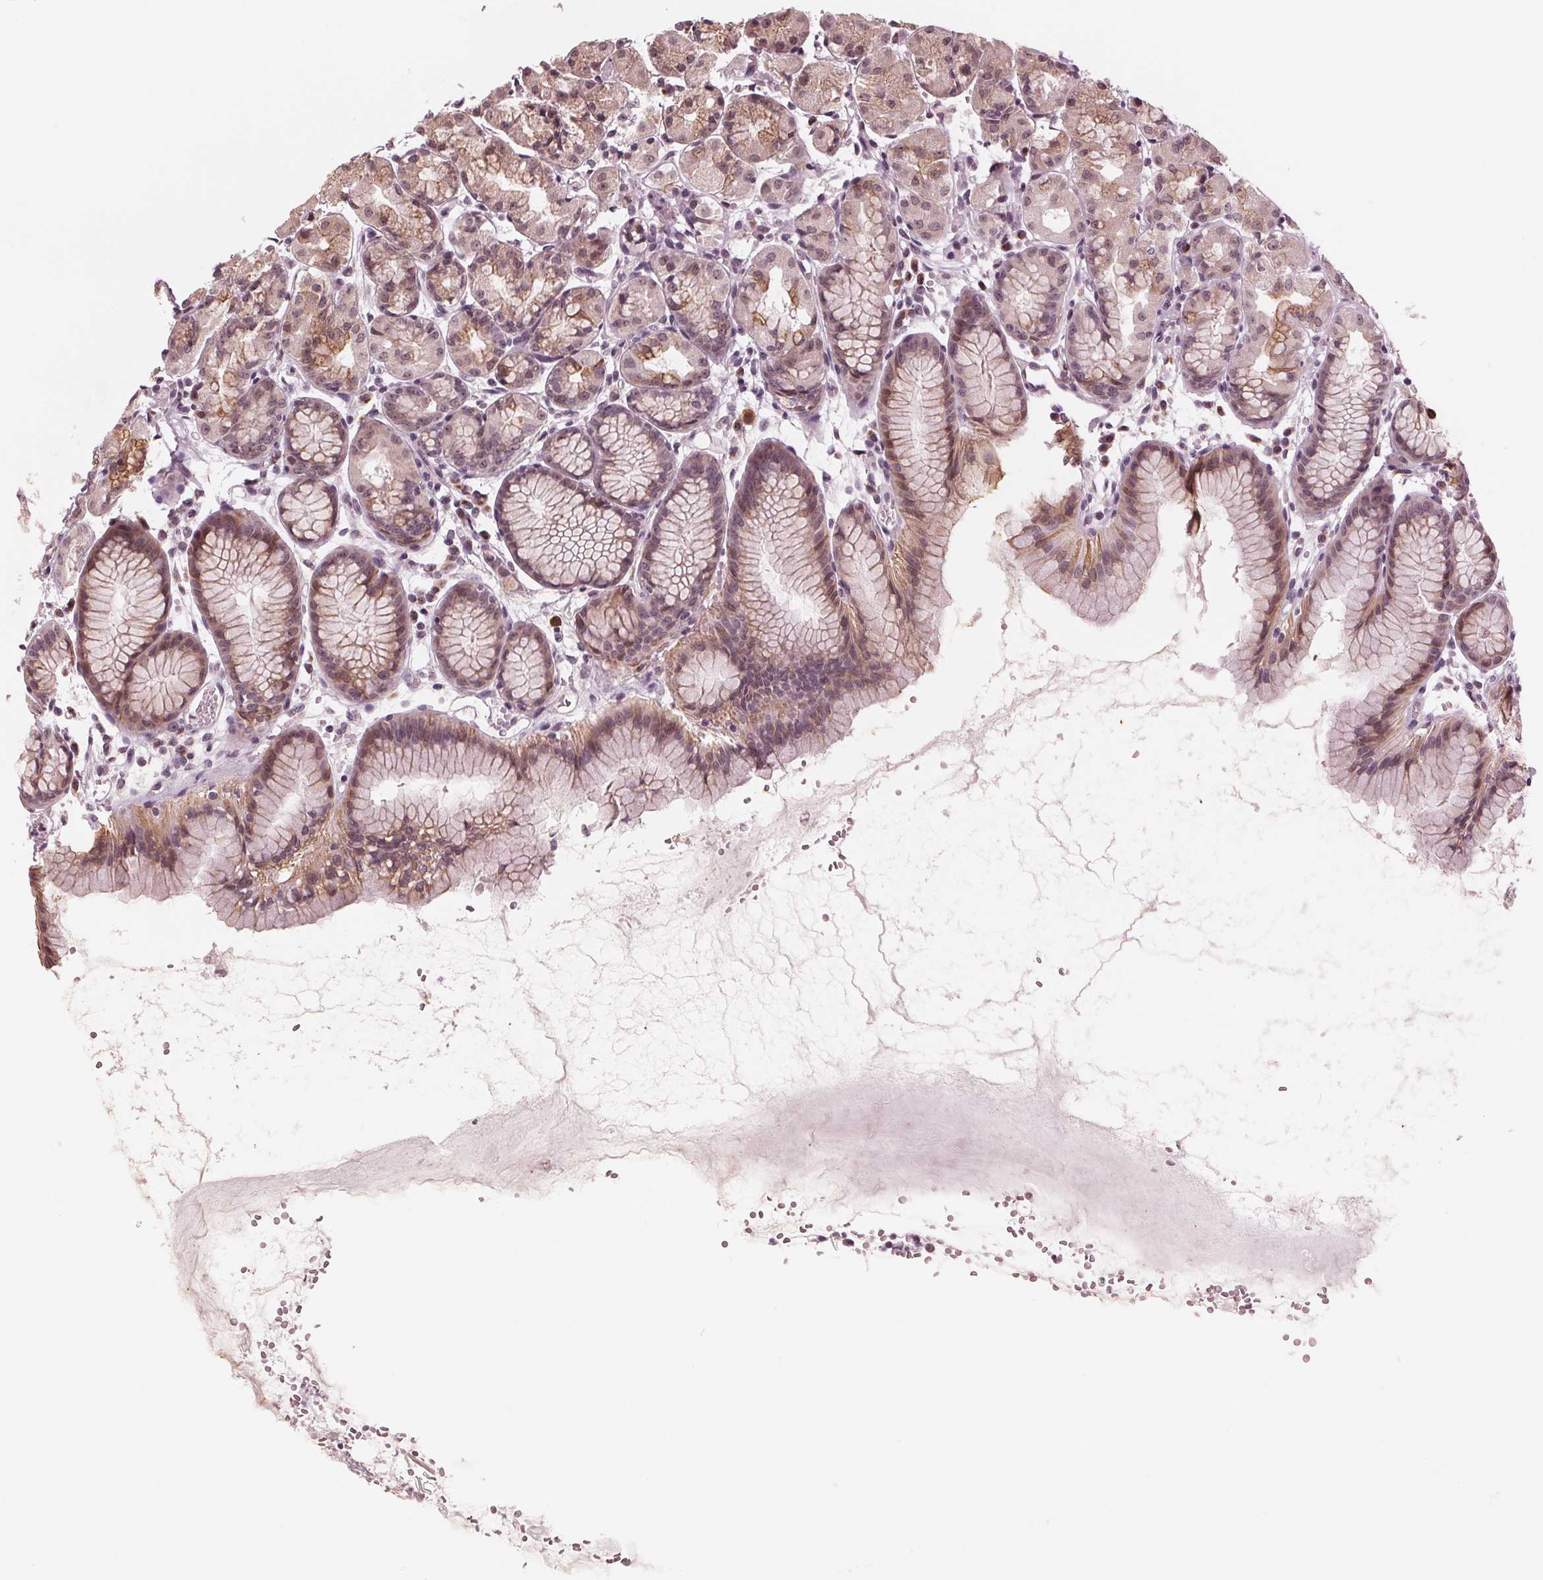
{"staining": {"intensity": "moderate", "quantity": "25%-75%", "location": "cytoplasmic/membranous,nuclear"}, "tissue": "stomach", "cell_type": "Glandular cells", "image_type": "normal", "snomed": [{"axis": "morphology", "description": "Normal tissue, NOS"}, {"axis": "topography", "description": "Stomach, upper"}], "caption": "Moderate cytoplasmic/membranous,nuclear positivity for a protein is seen in about 25%-75% of glandular cells of normal stomach using immunohistochemistry.", "gene": "SLX4", "patient": {"sex": "male", "age": 47}}